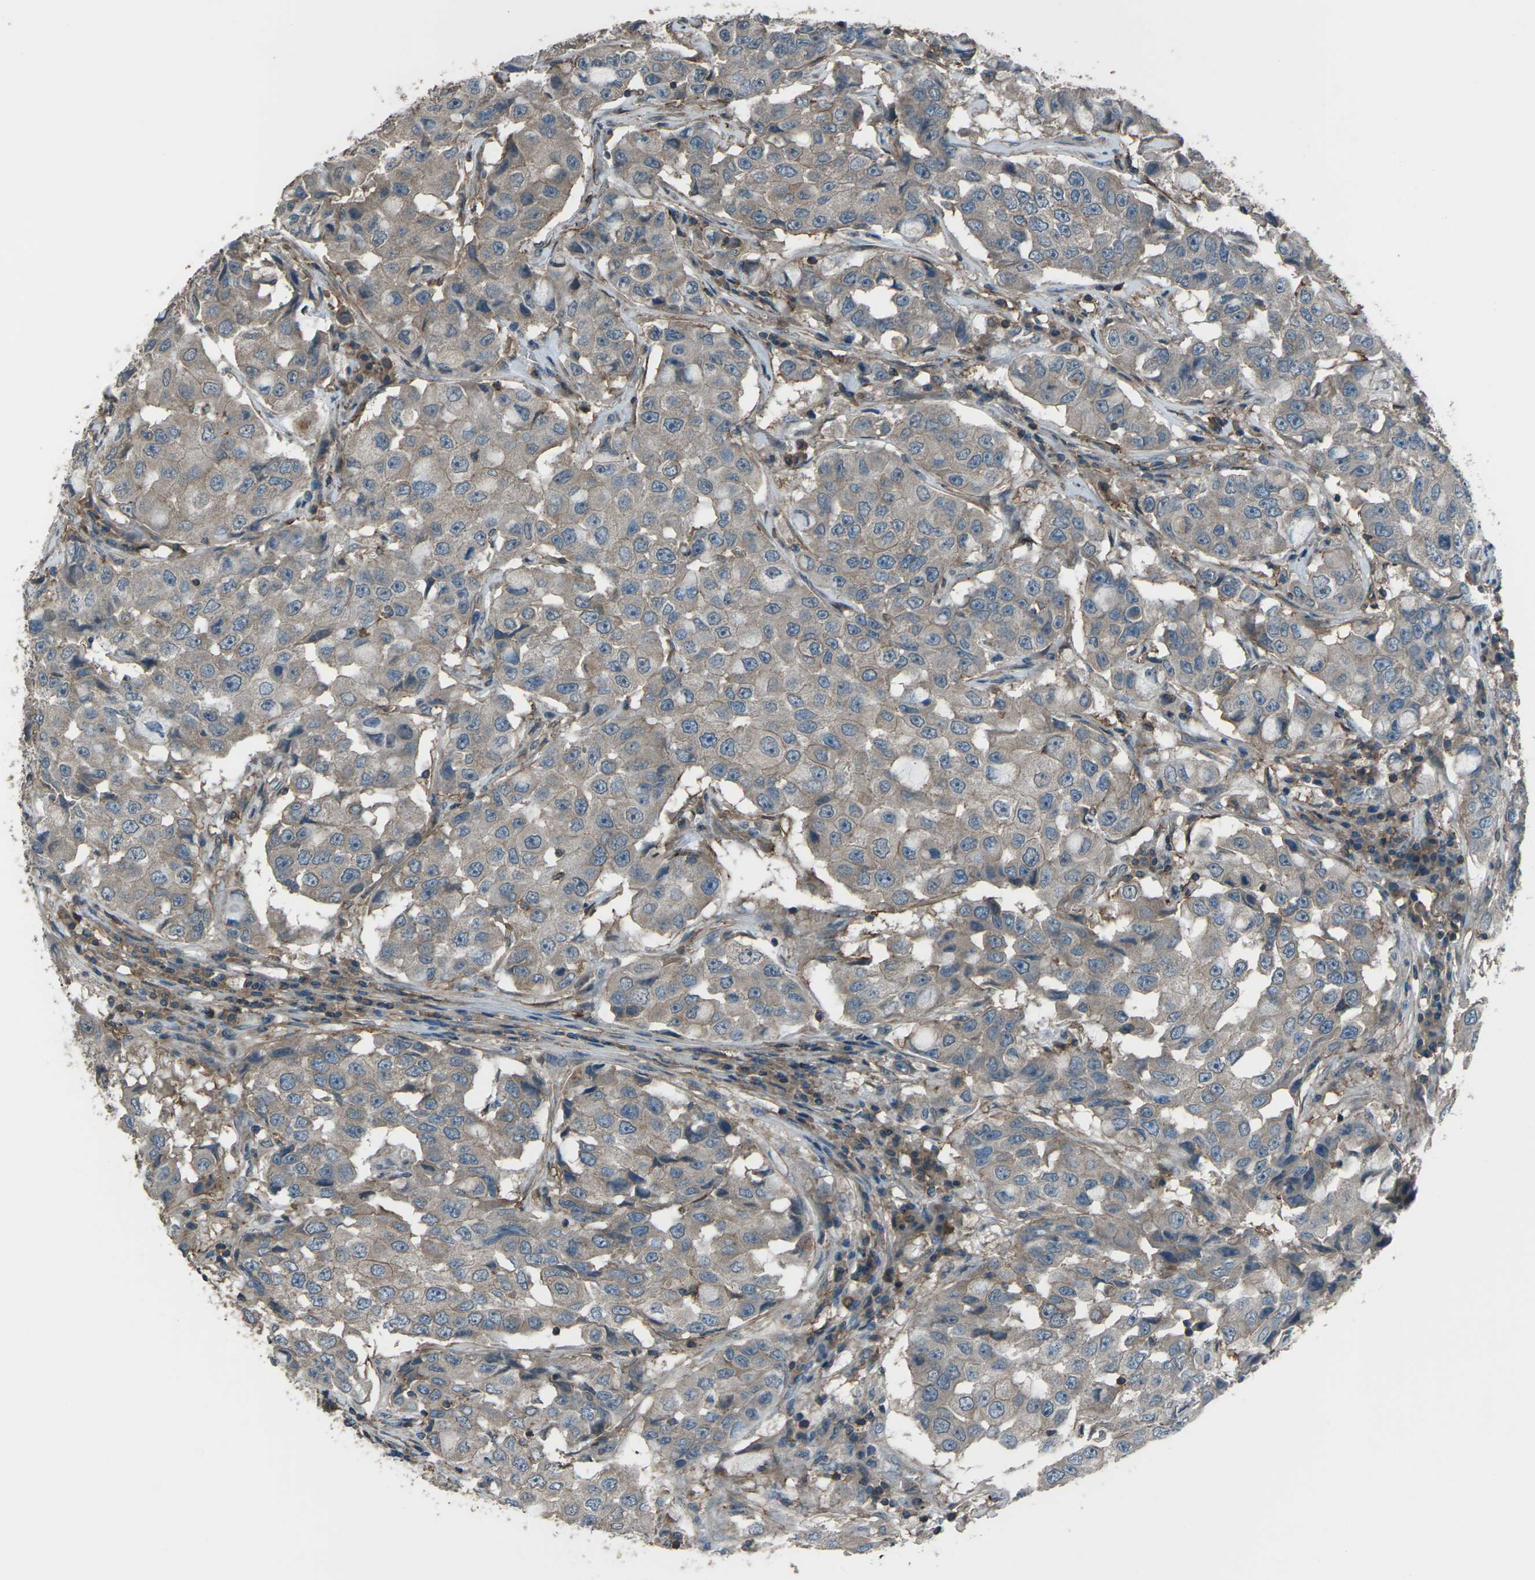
{"staining": {"intensity": "weak", "quantity": ">75%", "location": "cytoplasmic/membranous"}, "tissue": "breast cancer", "cell_type": "Tumor cells", "image_type": "cancer", "snomed": [{"axis": "morphology", "description": "Duct carcinoma"}, {"axis": "topography", "description": "Breast"}], "caption": "Immunohistochemistry of human breast invasive ductal carcinoma exhibits low levels of weak cytoplasmic/membranous positivity in about >75% of tumor cells.", "gene": "CMTM4", "patient": {"sex": "female", "age": 27}}